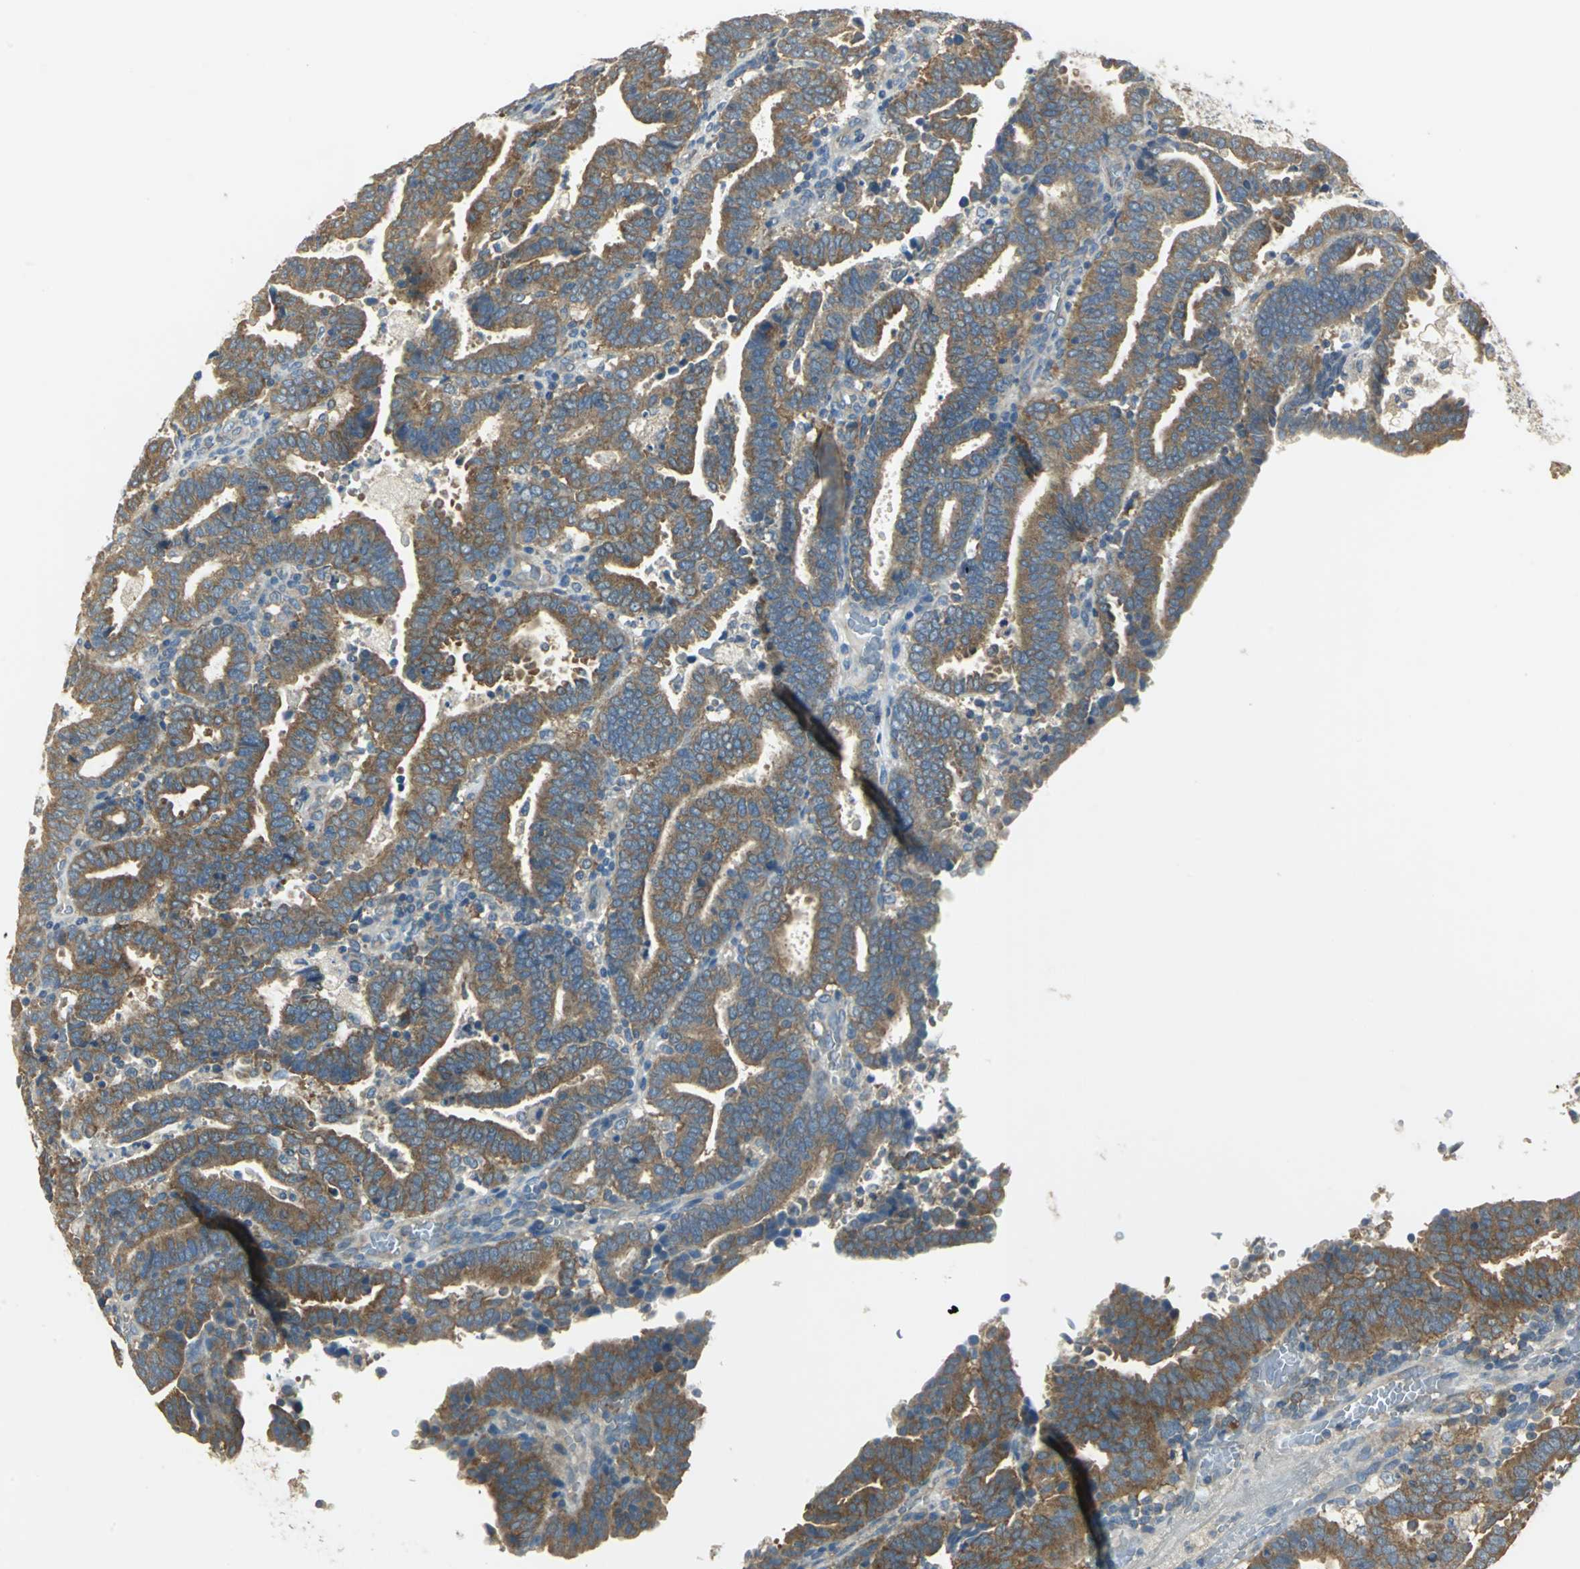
{"staining": {"intensity": "strong", "quantity": ">75%", "location": "cytoplasmic/membranous"}, "tissue": "endometrial cancer", "cell_type": "Tumor cells", "image_type": "cancer", "snomed": [{"axis": "morphology", "description": "Adenocarcinoma, NOS"}, {"axis": "topography", "description": "Uterus"}], "caption": "DAB immunohistochemical staining of human endometrial adenocarcinoma demonstrates strong cytoplasmic/membranous protein expression in about >75% of tumor cells. Using DAB (brown) and hematoxylin (blue) stains, captured at high magnification using brightfield microscopy.", "gene": "SHC2", "patient": {"sex": "female", "age": 83}}